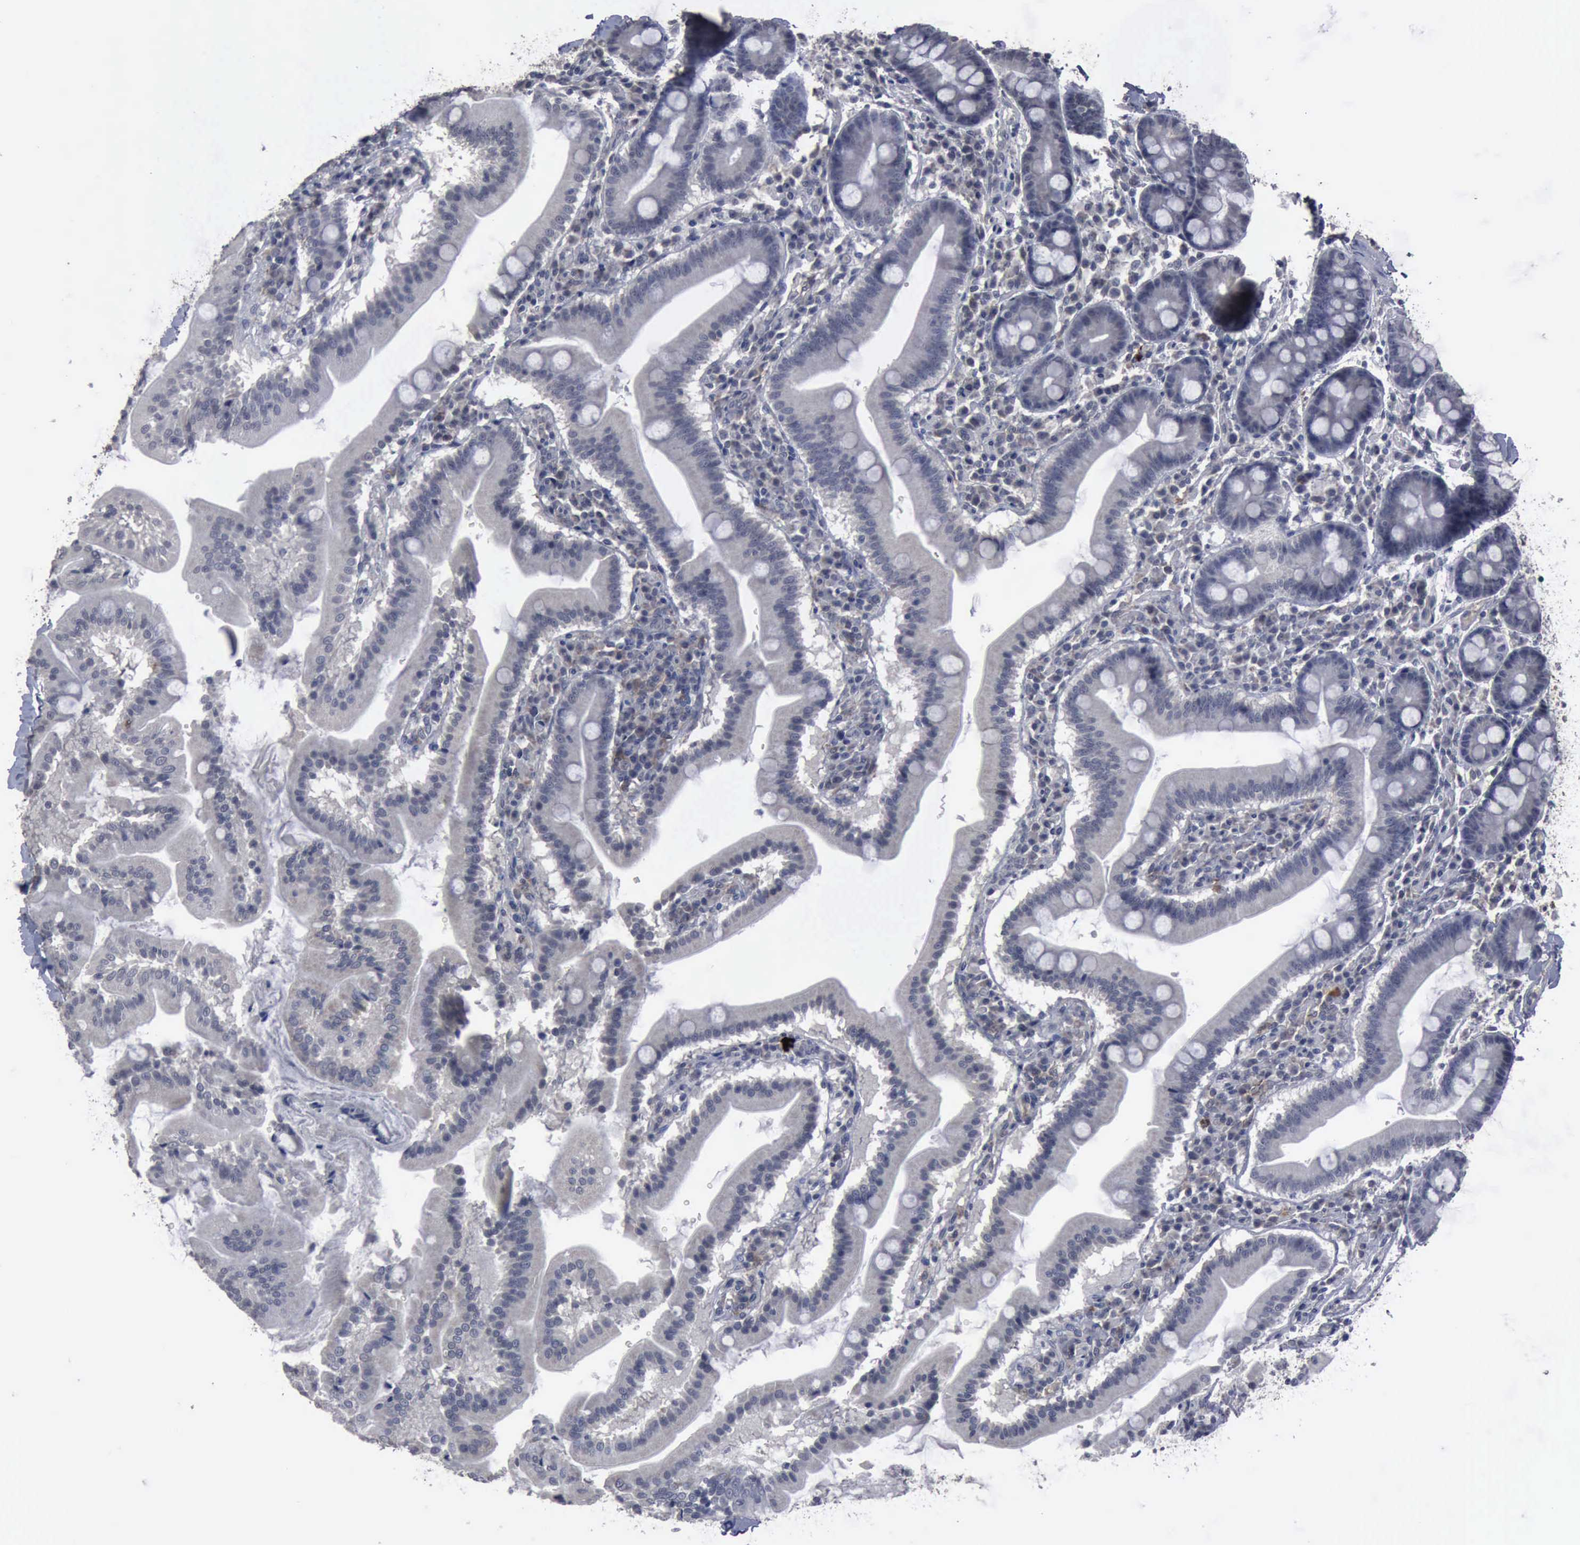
{"staining": {"intensity": "weak", "quantity": "25%-75%", "location": "cytoplasmic/membranous"}, "tissue": "duodenum", "cell_type": "Glandular cells", "image_type": "normal", "snomed": [{"axis": "morphology", "description": "Normal tissue, NOS"}, {"axis": "topography", "description": "Duodenum"}], "caption": "Immunohistochemistry (IHC) staining of unremarkable duodenum, which exhibits low levels of weak cytoplasmic/membranous expression in approximately 25%-75% of glandular cells indicating weak cytoplasmic/membranous protein positivity. The staining was performed using DAB (brown) for protein detection and nuclei were counterstained in hematoxylin (blue).", "gene": "MYO18B", "patient": {"sex": "male", "age": 50}}